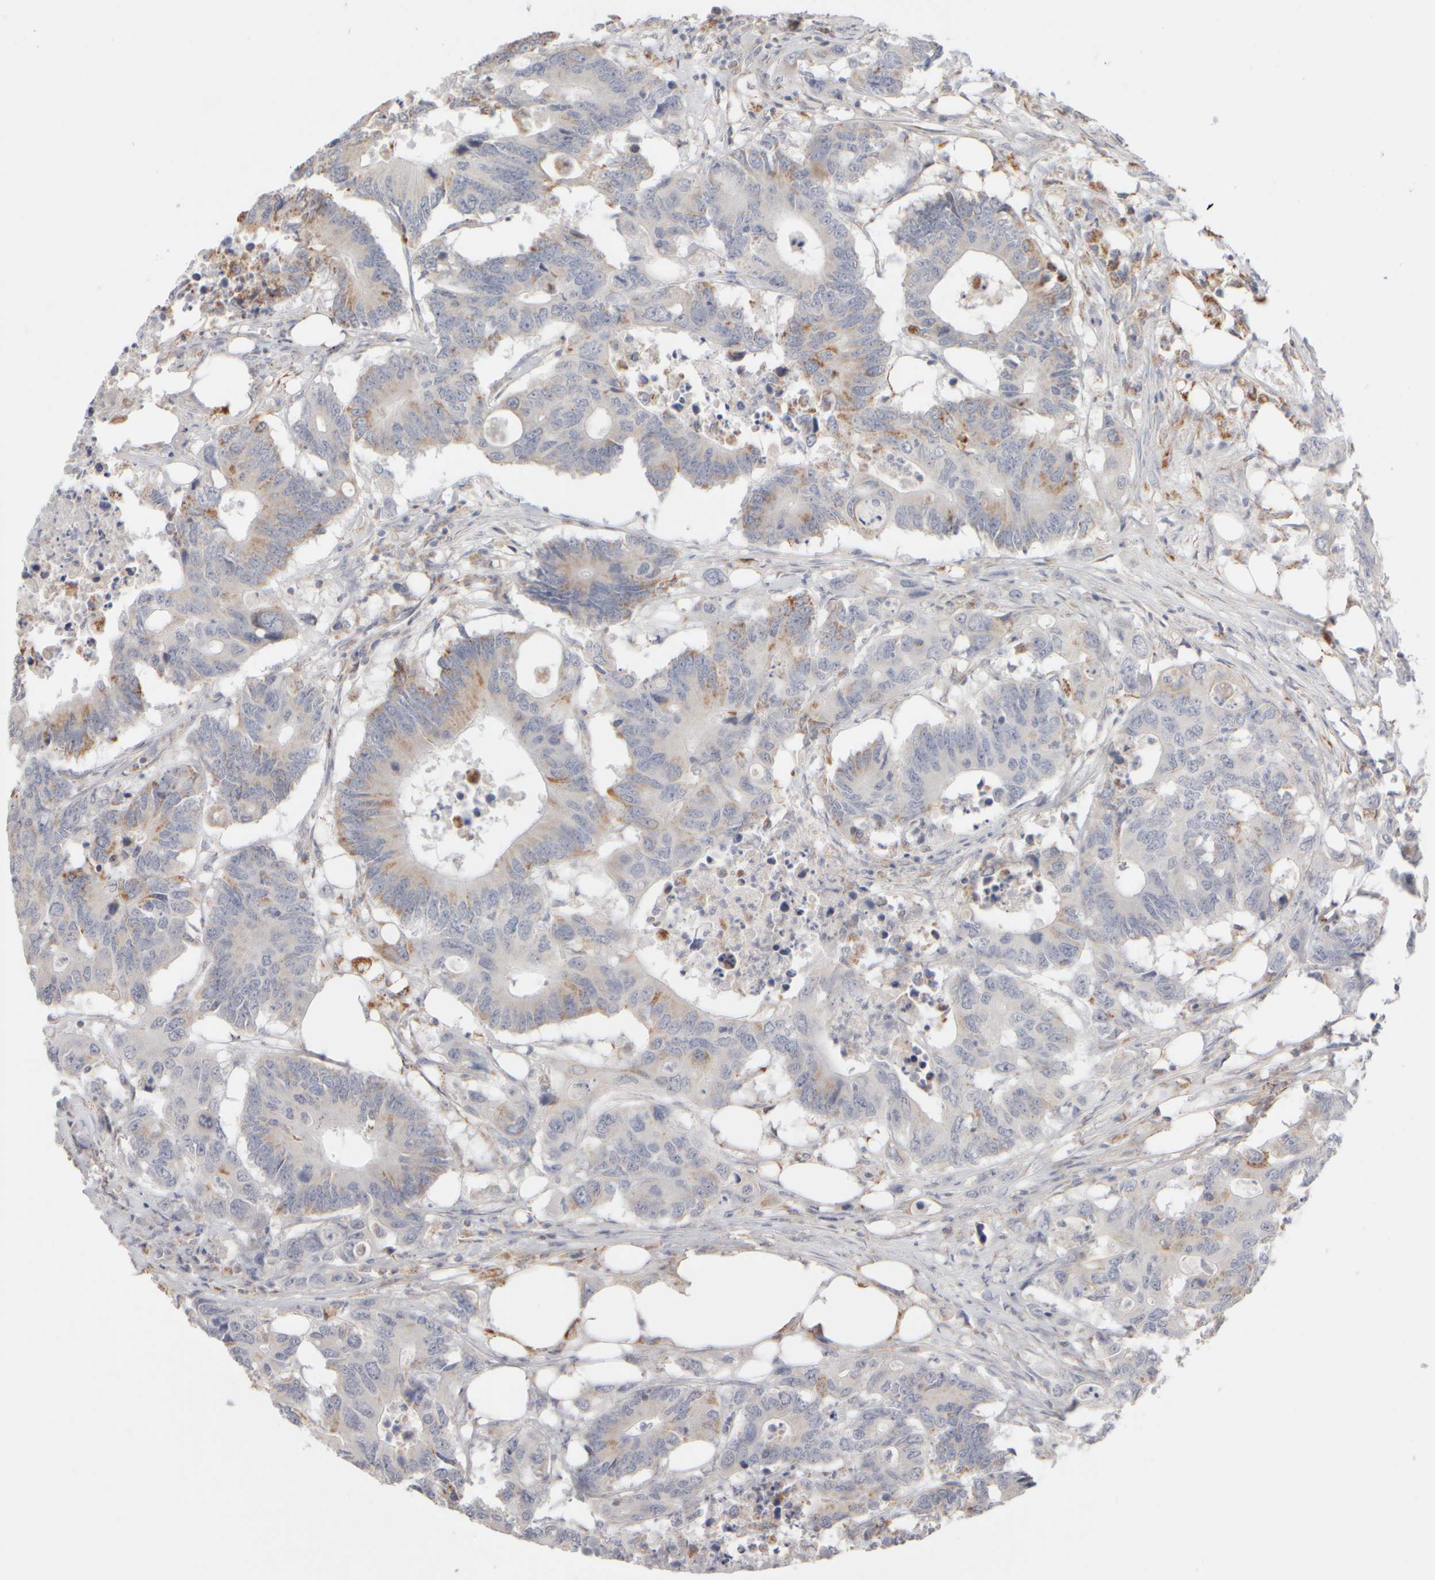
{"staining": {"intensity": "moderate", "quantity": "<25%", "location": "cytoplasmic/membranous"}, "tissue": "colorectal cancer", "cell_type": "Tumor cells", "image_type": "cancer", "snomed": [{"axis": "morphology", "description": "Adenocarcinoma, NOS"}, {"axis": "topography", "description": "Colon"}], "caption": "Brown immunohistochemical staining in human colorectal cancer demonstrates moderate cytoplasmic/membranous expression in about <25% of tumor cells.", "gene": "ZNF112", "patient": {"sex": "male", "age": 71}}